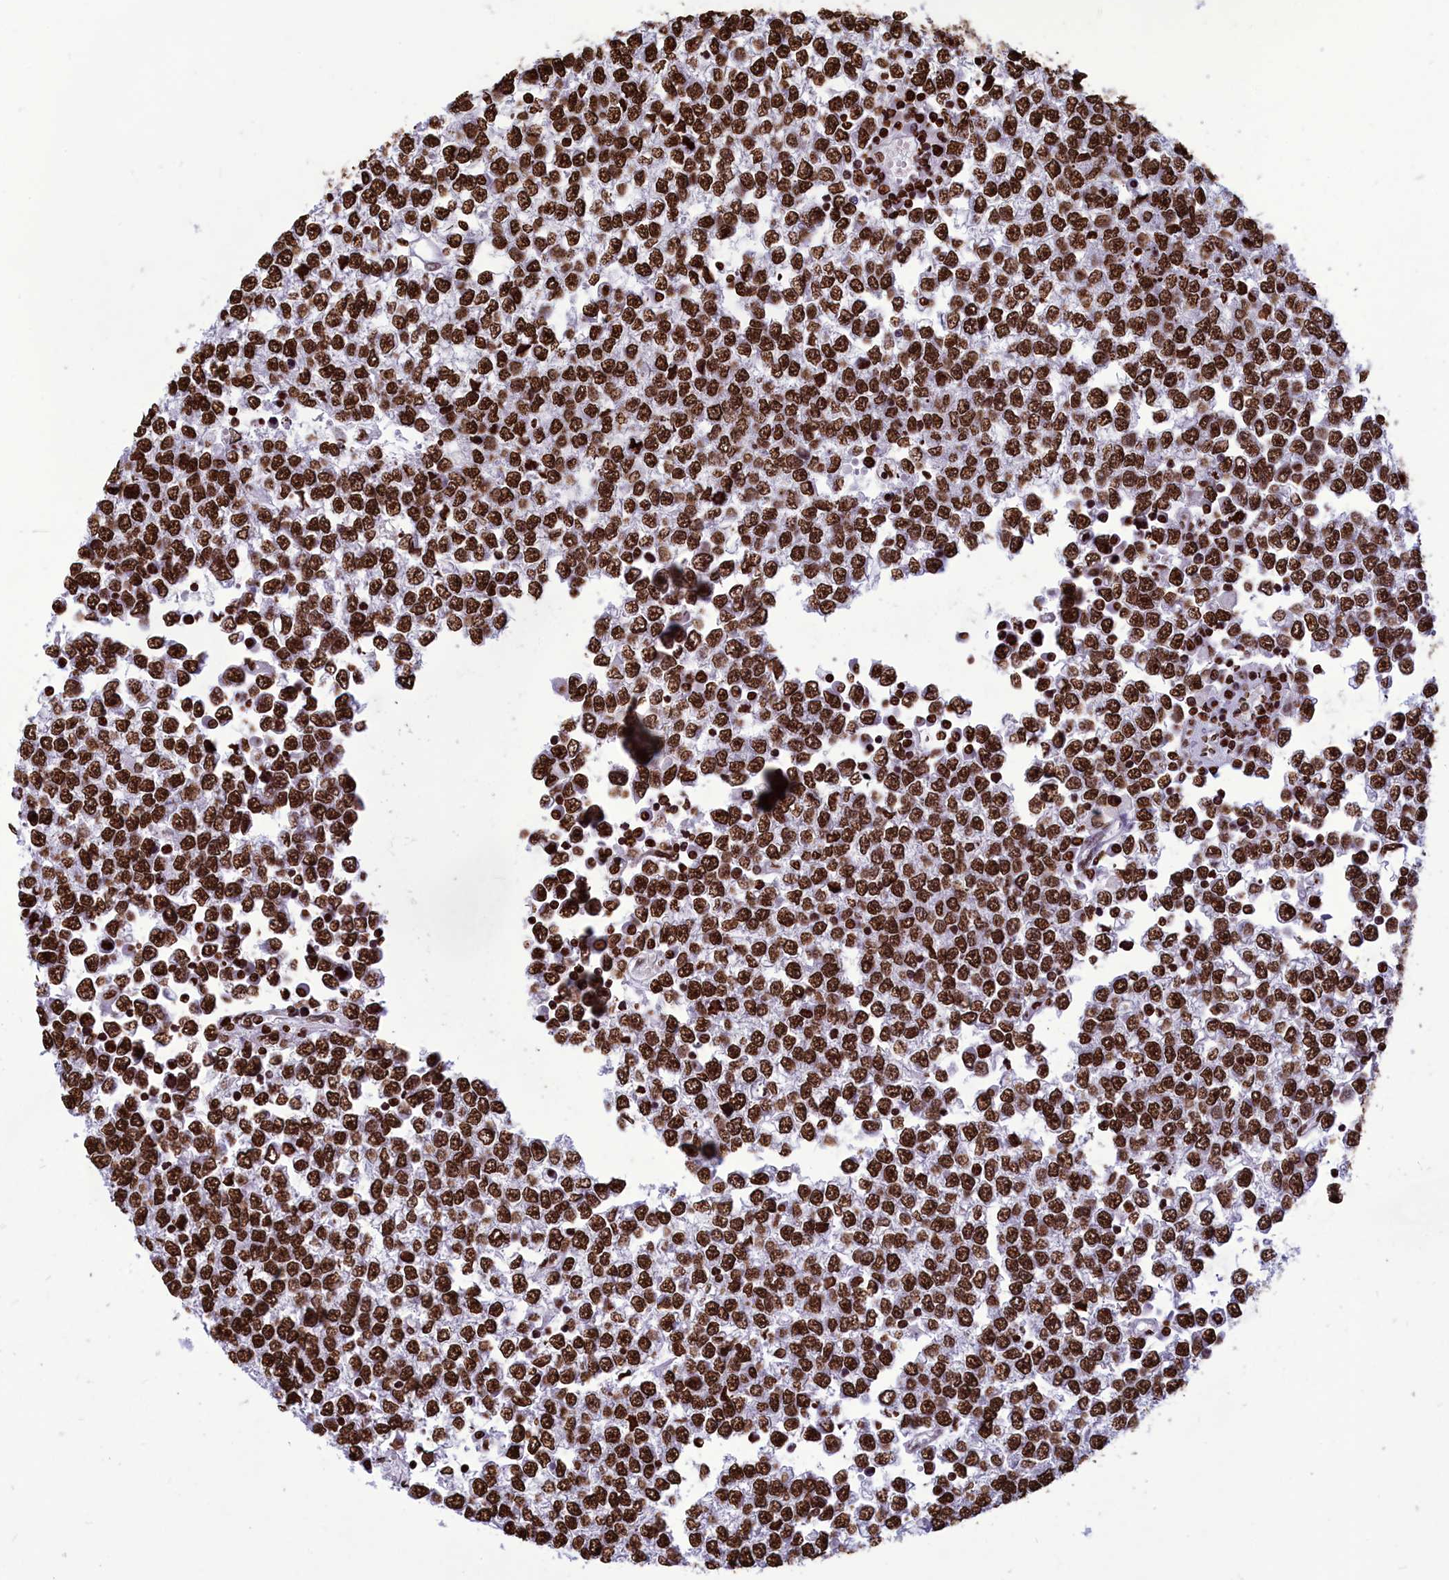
{"staining": {"intensity": "strong", "quantity": ">75%", "location": "nuclear"}, "tissue": "testis cancer", "cell_type": "Tumor cells", "image_type": "cancer", "snomed": [{"axis": "morphology", "description": "Seminoma, NOS"}, {"axis": "topography", "description": "Testis"}], "caption": "Human testis cancer (seminoma) stained with a brown dye exhibits strong nuclear positive staining in approximately >75% of tumor cells.", "gene": "AKAP17A", "patient": {"sex": "male", "age": 65}}